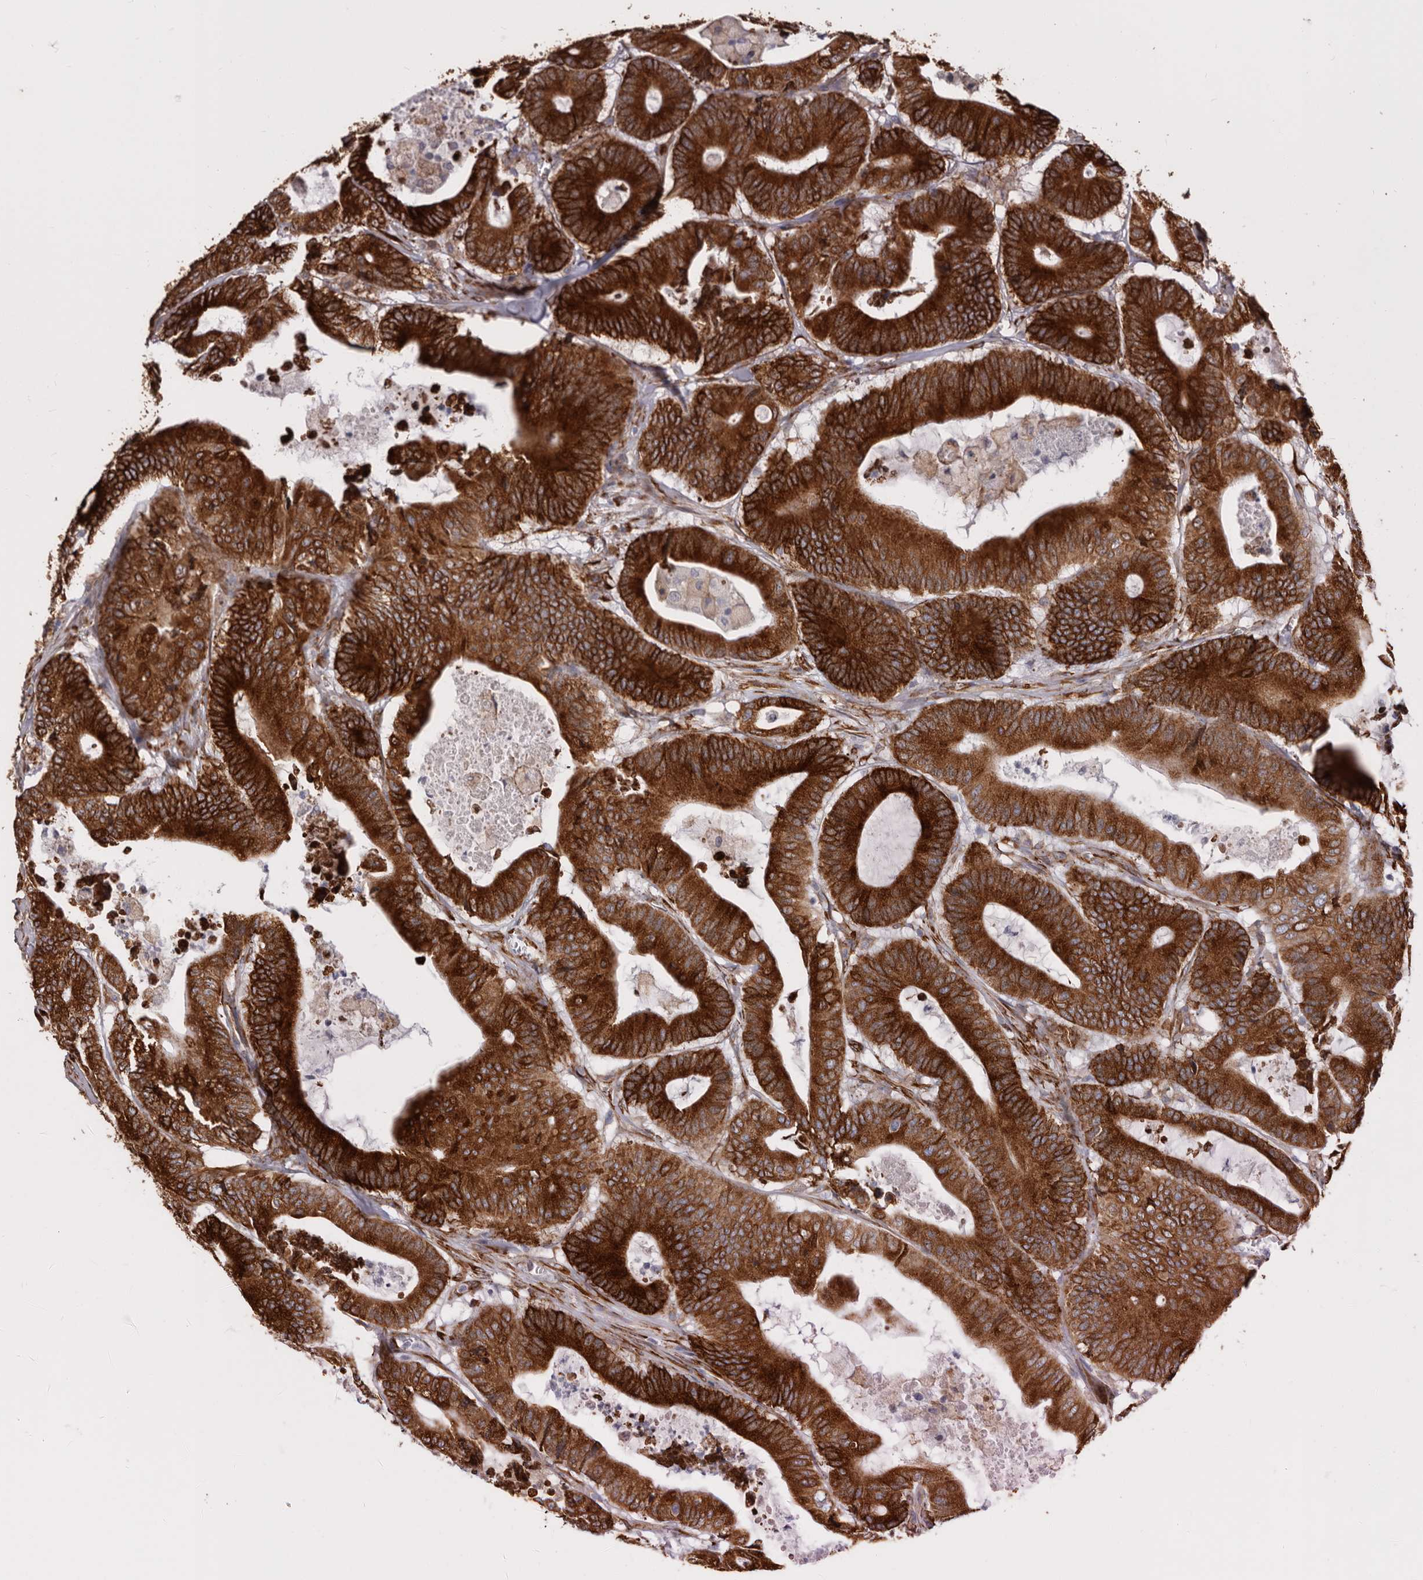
{"staining": {"intensity": "strong", "quantity": ">75%", "location": "cytoplasmic/membranous"}, "tissue": "colorectal cancer", "cell_type": "Tumor cells", "image_type": "cancer", "snomed": [{"axis": "morphology", "description": "Adenocarcinoma, NOS"}, {"axis": "topography", "description": "Colon"}], "caption": "Protein analysis of colorectal adenocarcinoma tissue reveals strong cytoplasmic/membranous positivity in about >75% of tumor cells.", "gene": "SEMA3E", "patient": {"sex": "female", "age": 84}}